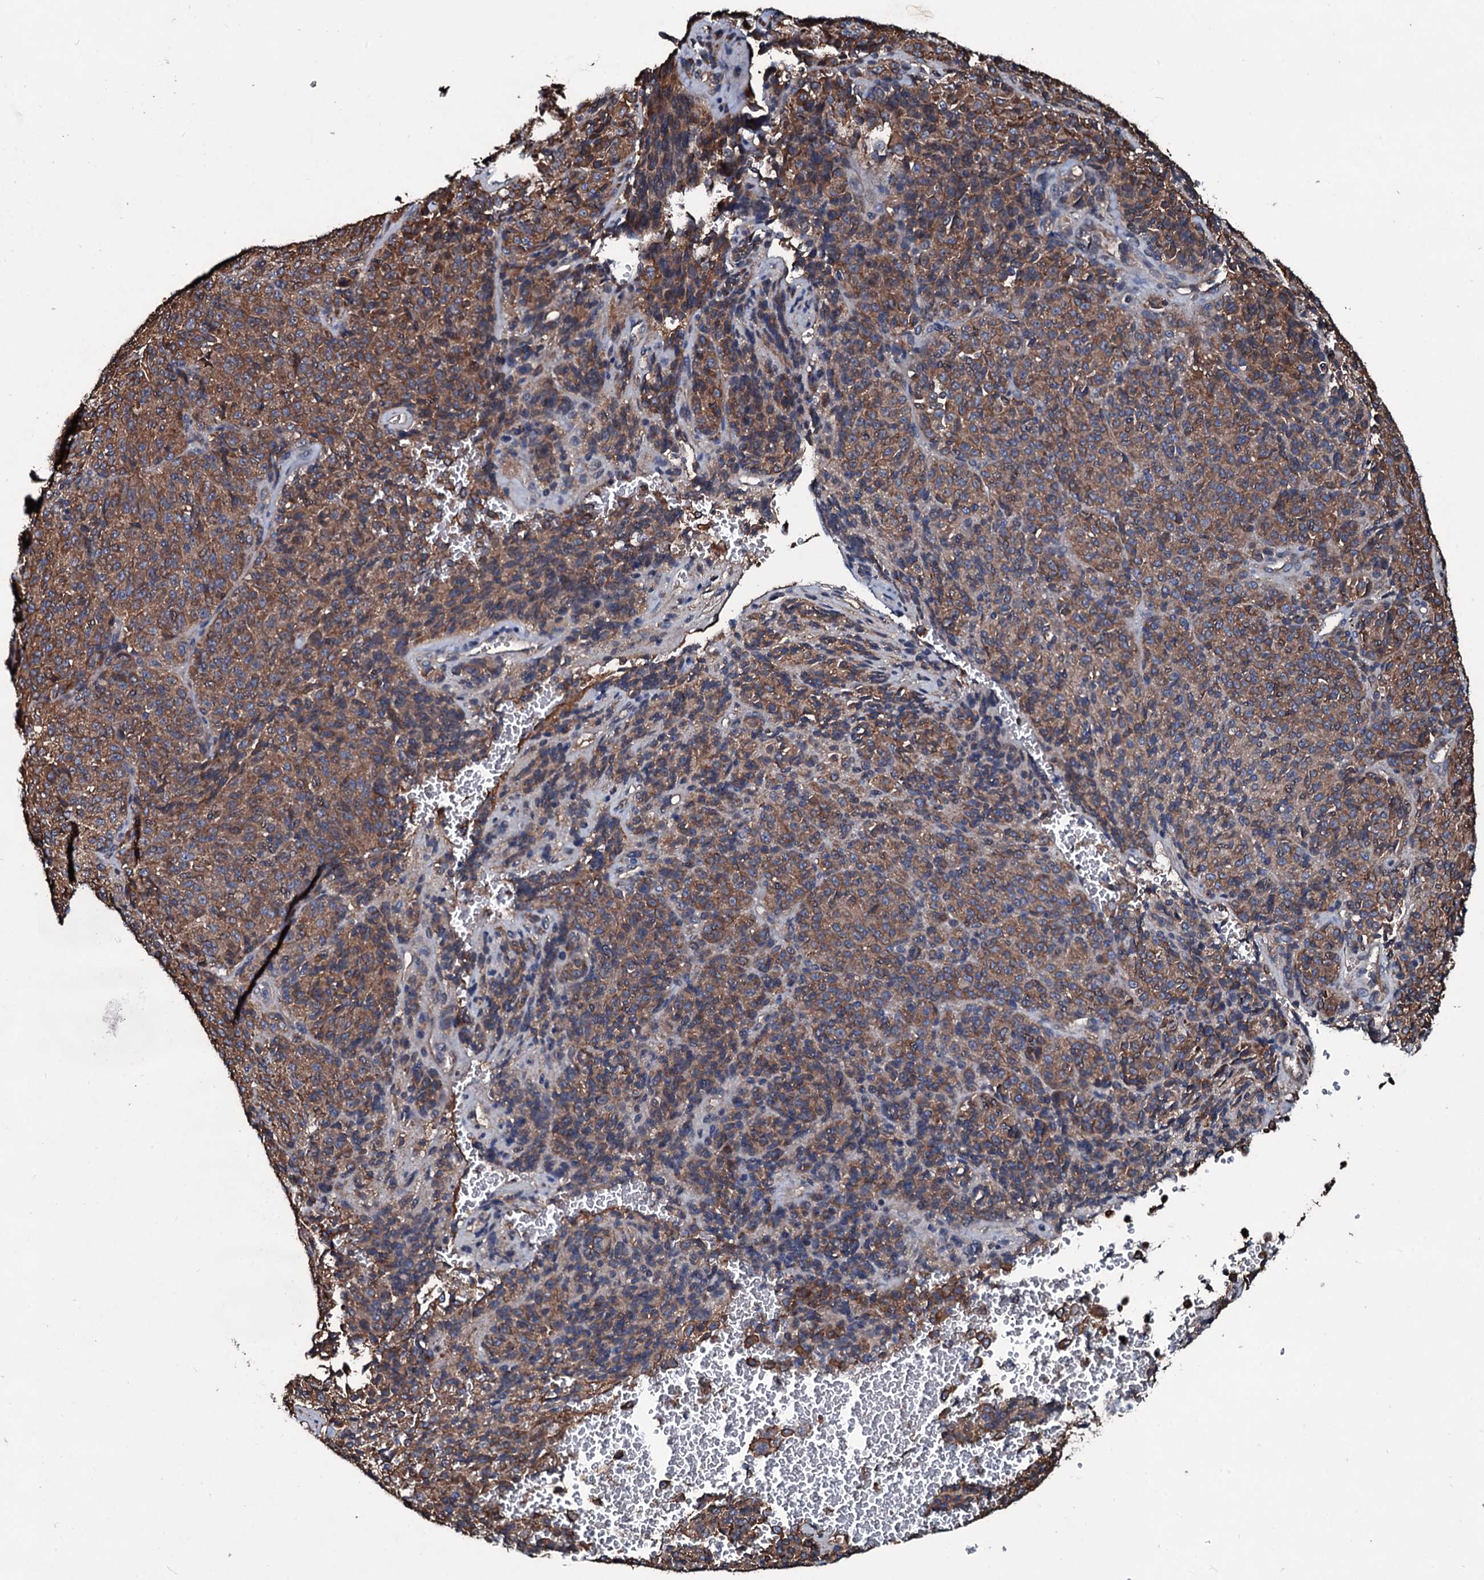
{"staining": {"intensity": "moderate", "quantity": ">75%", "location": "cytoplasmic/membranous"}, "tissue": "melanoma", "cell_type": "Tumor cells", "image_type": "cancer", "snomed": [{"axis": "morphology", "description": "Malignant melanoma, Metastatic site"}, {"axis": "topography", "description": "Brain"}], "caption": "Tumor cells display medium levels of moderate cytoplasmic/membranous expression in about >75% of cells in human malignant melanoma (metastatic site).", "gene": "DMAC2", "patient": {"sex": "female", "age": 56}}